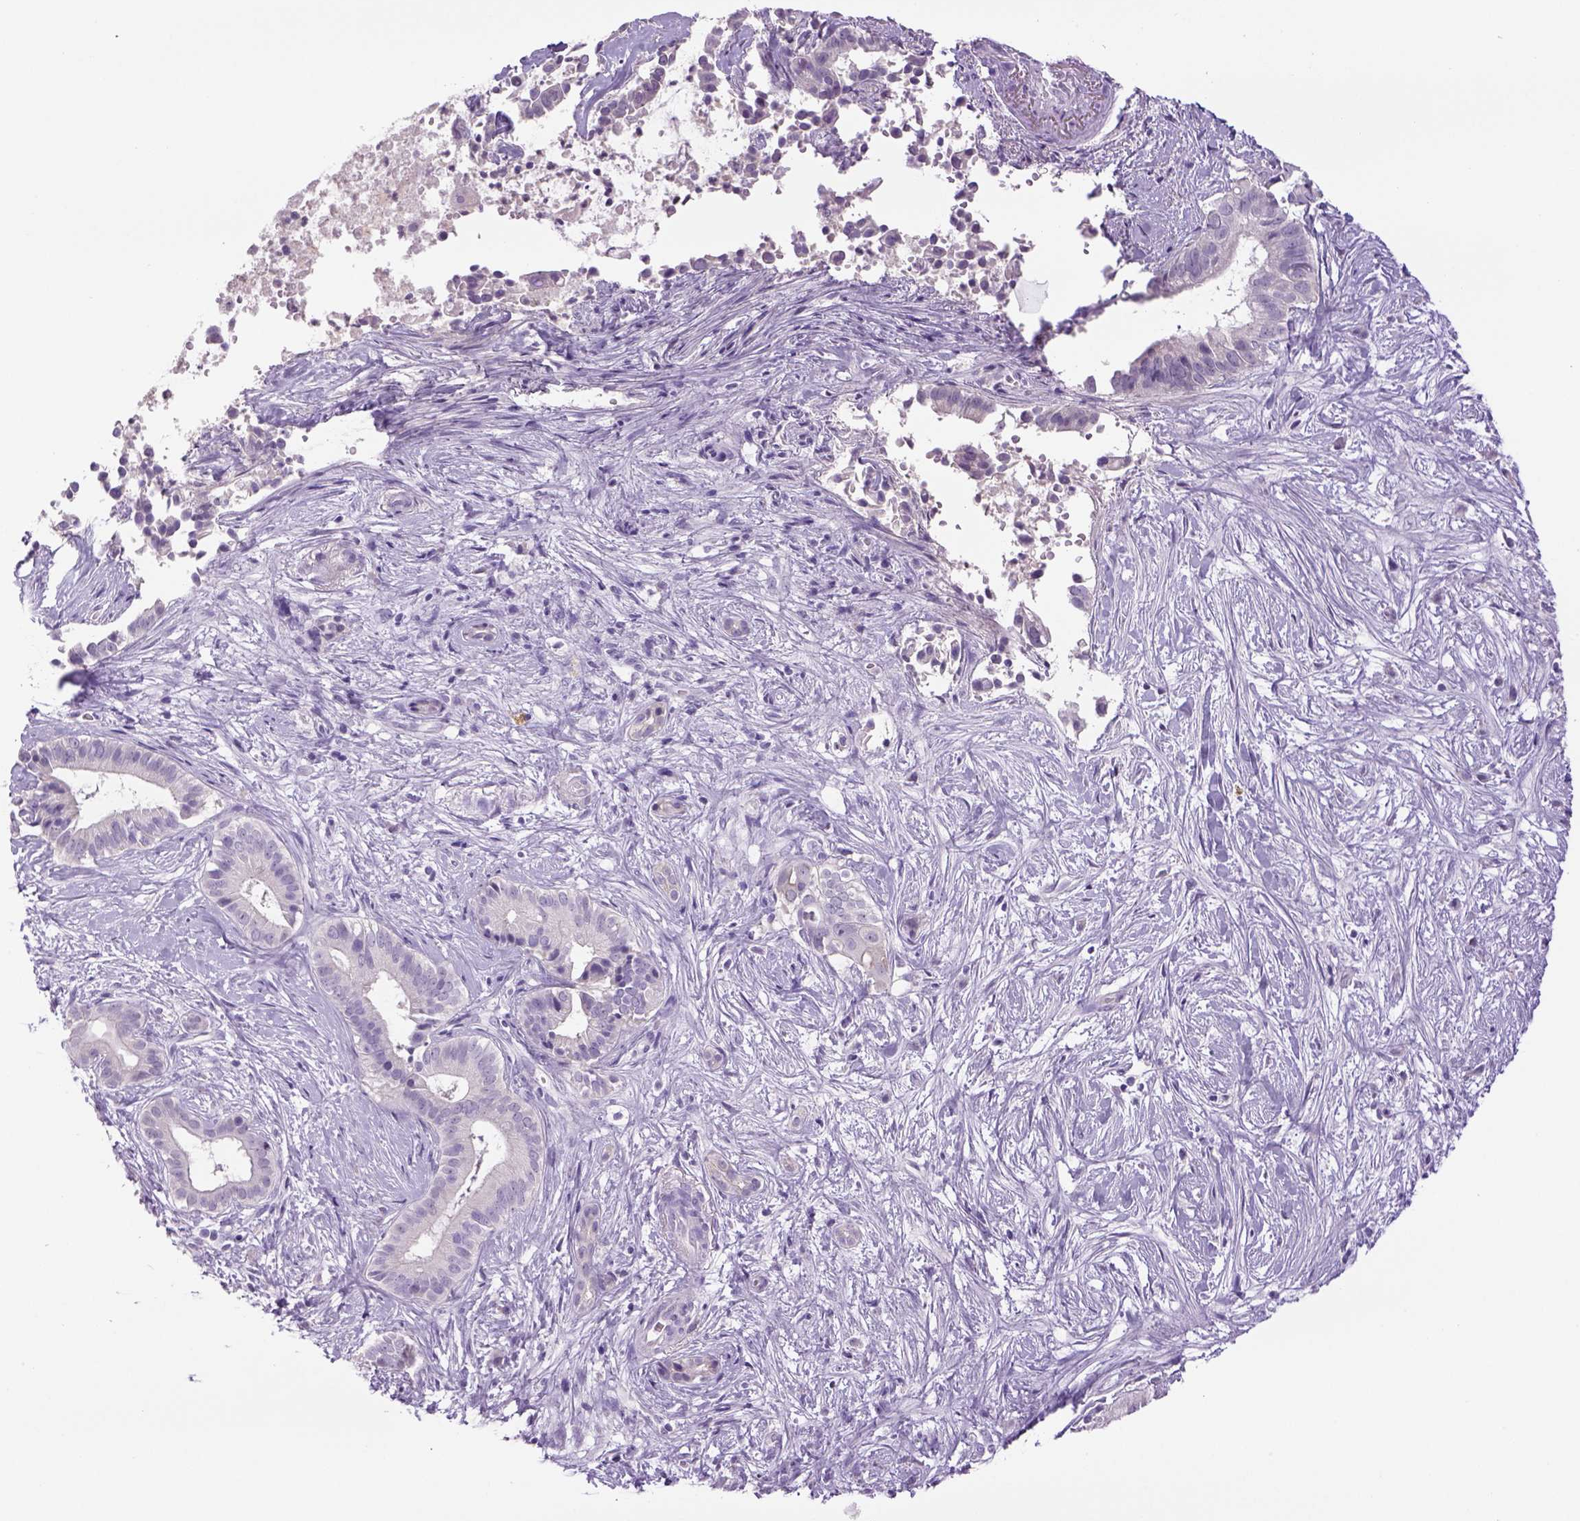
{"staining": {"intensity": "negative", "quantity": "none", "location": "none"}, "tissue": "pancreatic cancer", "cell_type": "Tumor cells", "image_type": "cancer", "snomed": [{"axis": "morphology", "description": "Adenocarcinoma, NOS"}, {"axis": "topography", "description": "Pancreas"}], "caption": "A high-resolution photomicrograph shows immunohistochemistry staining of pancreatic cancer (adenocarcinoma), which demonstrates no significant staining in tumor cells. (Immunohistochemistry (ihc), brightfield microscopy, high magnification).", "gene": "DBH", "patient": {"sex": "male", "age": 61}}